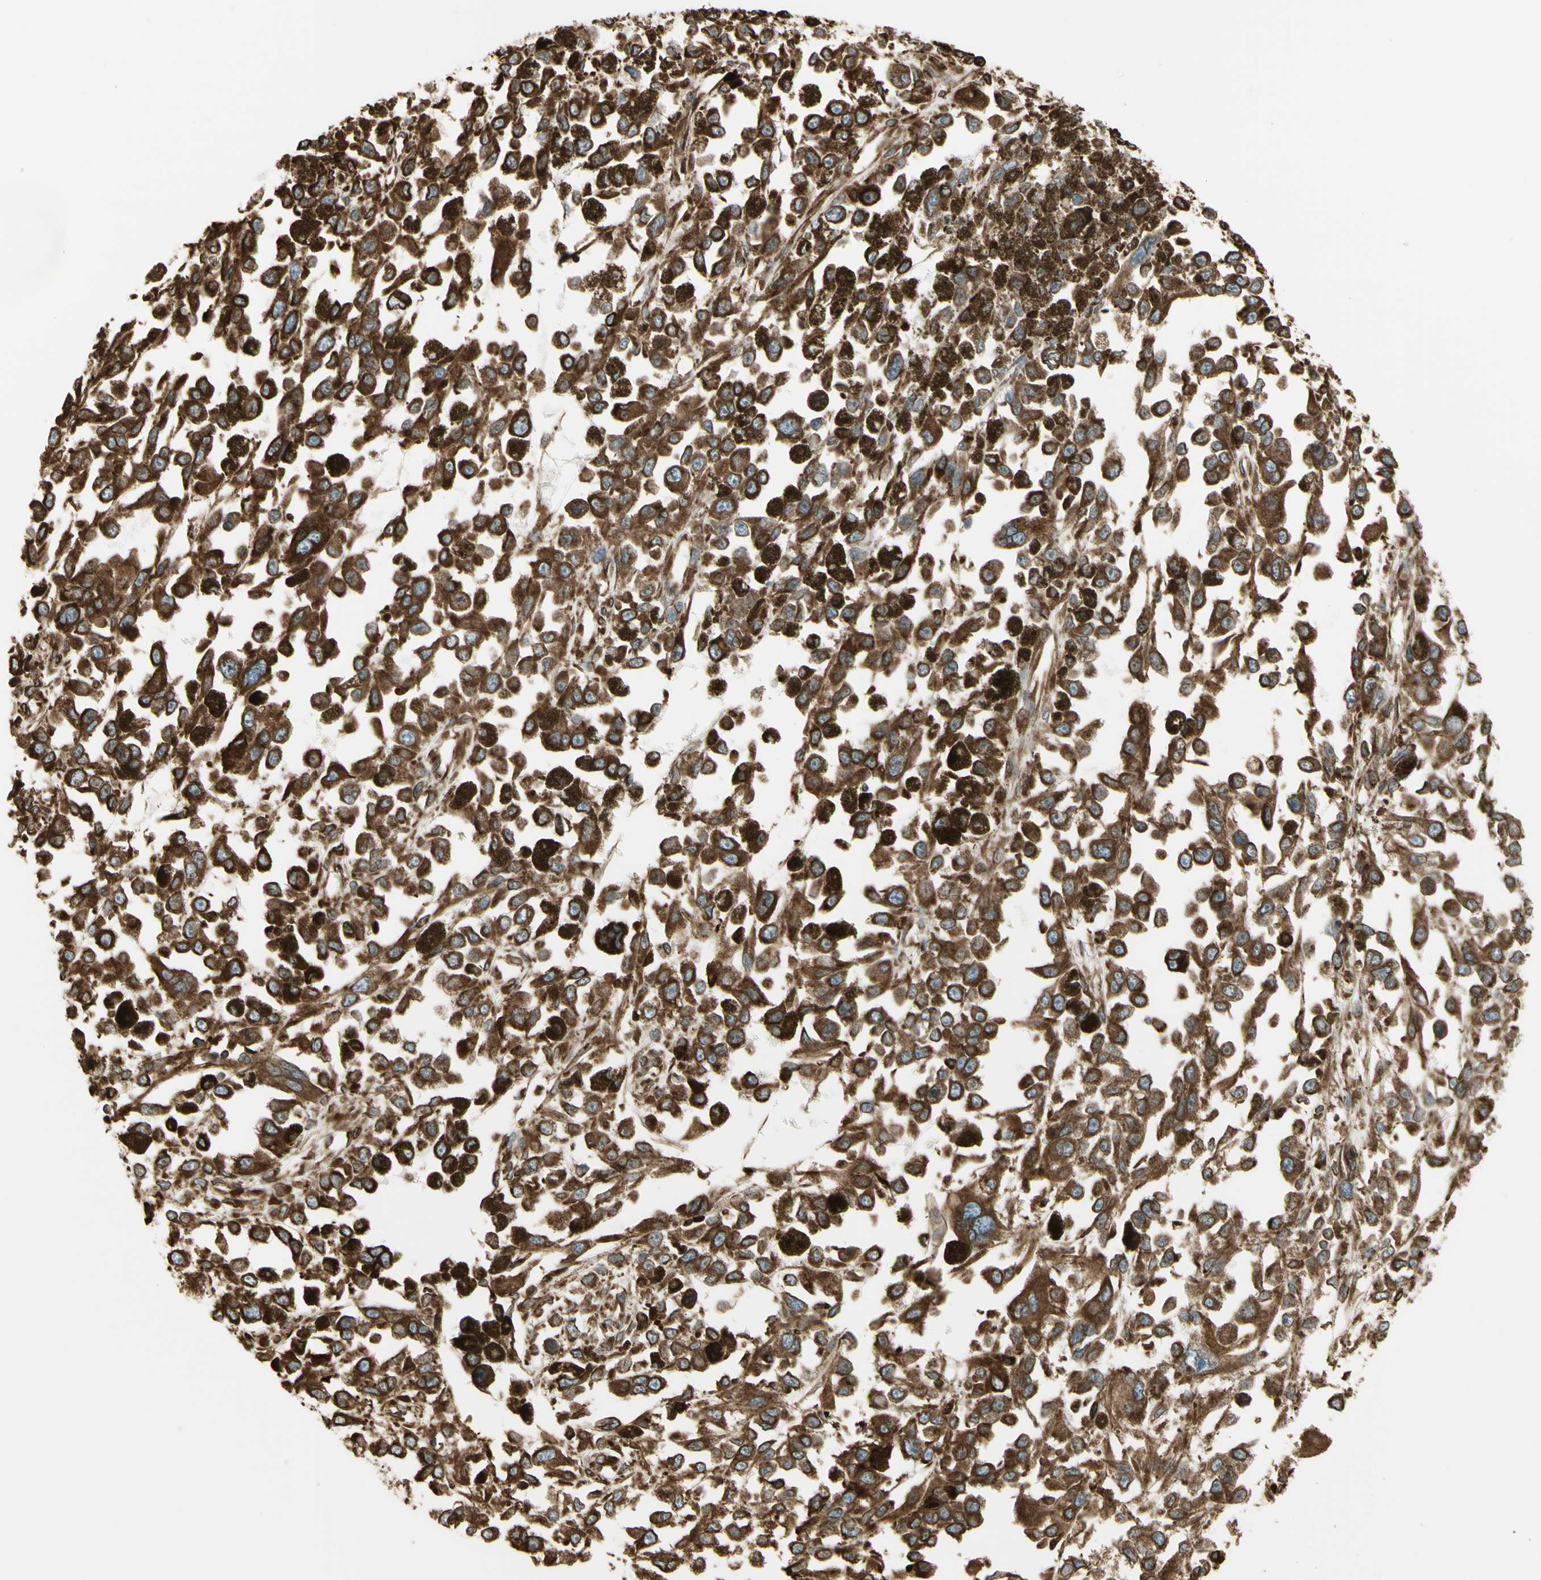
{"staining": {"intensity": "strong", "quantity": "25%-75%", "location": "cytoplasmic/membranous"}, "tissue": "melanoma", "cell_type": "Tumor cells", "image_type": "cancer", "snomed": [{"axis": "morphology", "description": "Malignant melanoma, Metastatic site"}, {"axis": "topography", "description": "Lymph node"}], "caption": "This is an image of immunohistochemistry (IHC) staining of melanoma, which shows strong positivity in the cytoplasmic/membranous of tumor cells.", "gene": "CANX", "patient": {"sex": "male", "age": 59}}